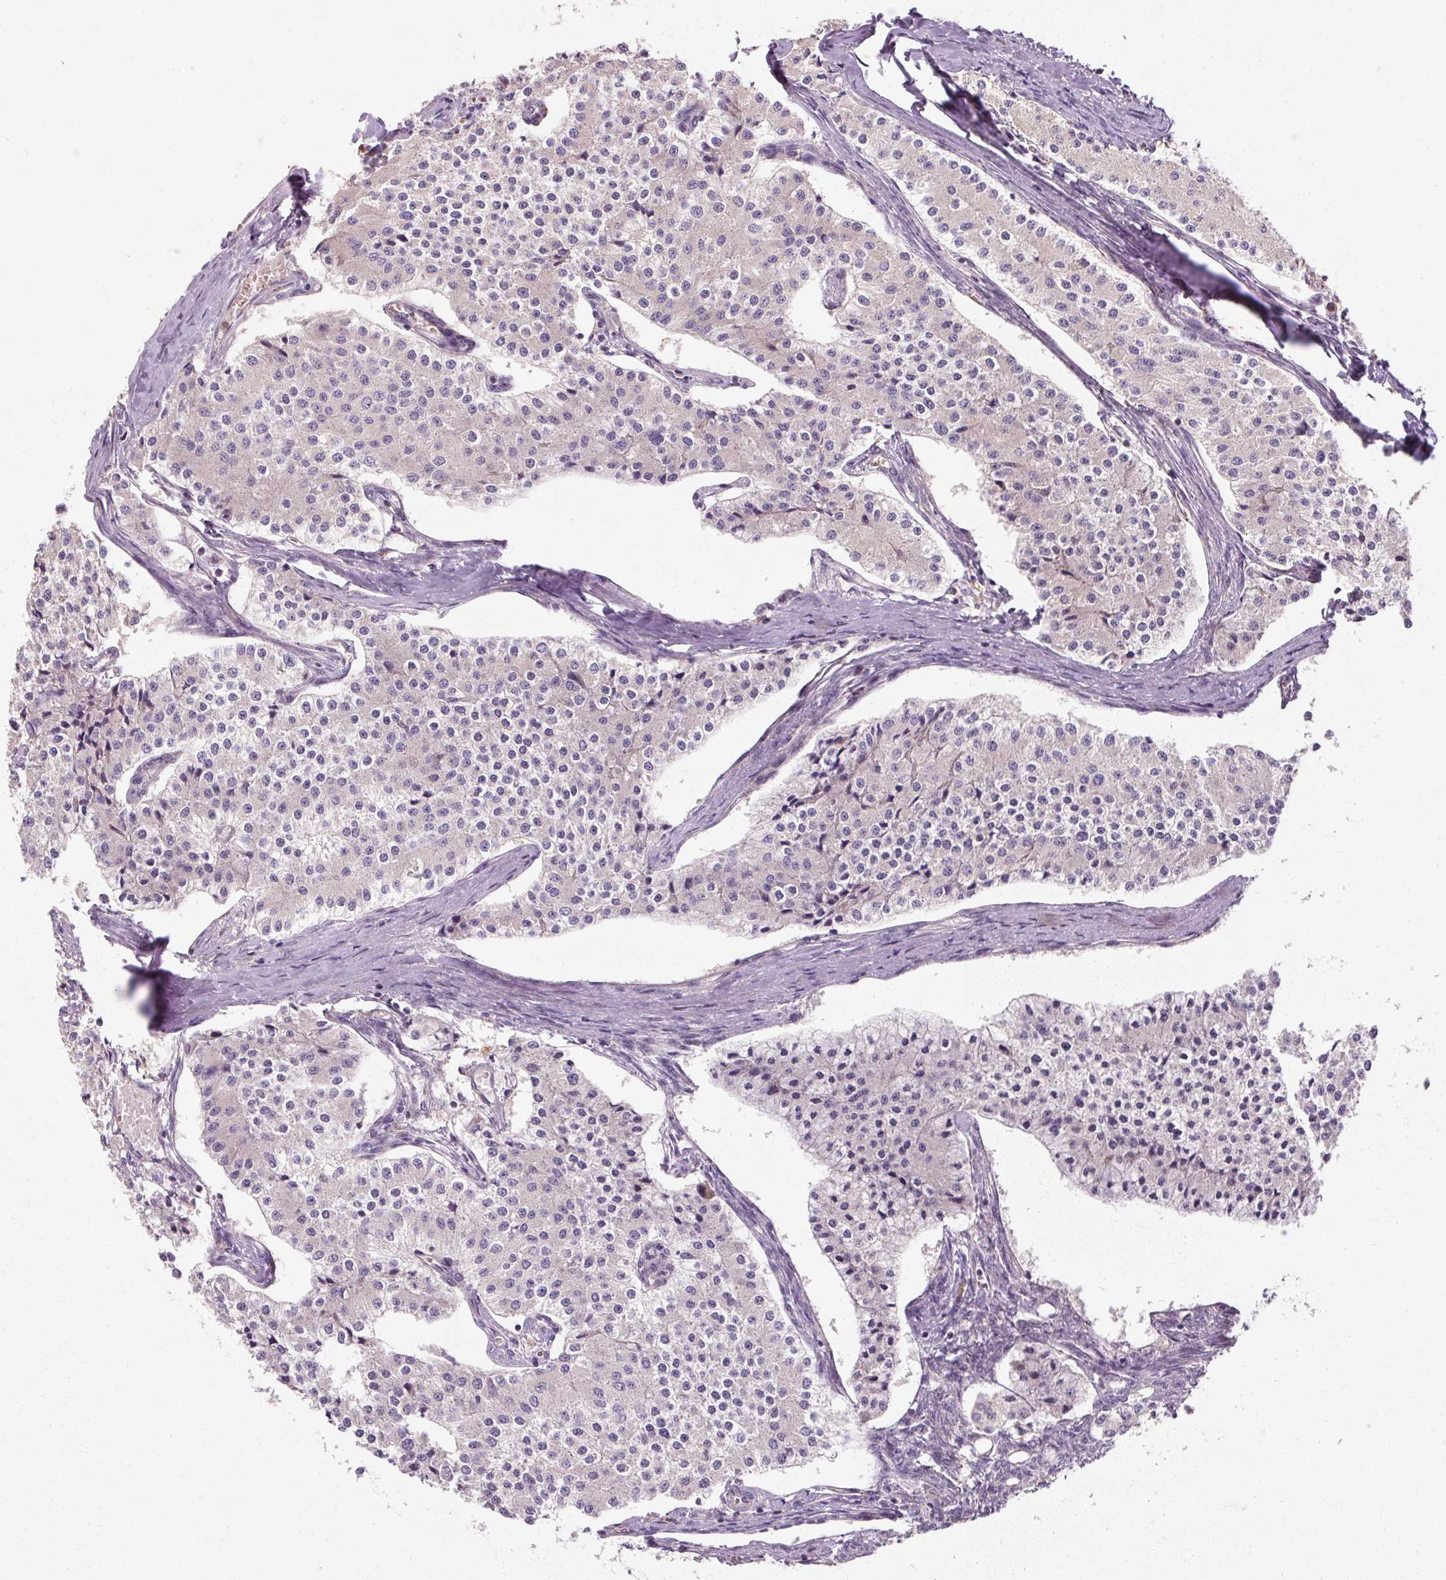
{"staining": {"intensity": "negative", "quantity": "none", "location": "none"}, "tissue": "carcinoid", "cell_type": "Tumor cells", "image_type": "cancer", "snomed": [{"axis": "morphology", "description": "Carcinoid, malignant, NOS"}, {"axis": "topography", "description": "Colon"}], "caption": "A micrograph of human carcinoid is negative for staining in tumor cells.", "gene": "TBC1D4", "patient": {"sex": "female", "age": 52}}